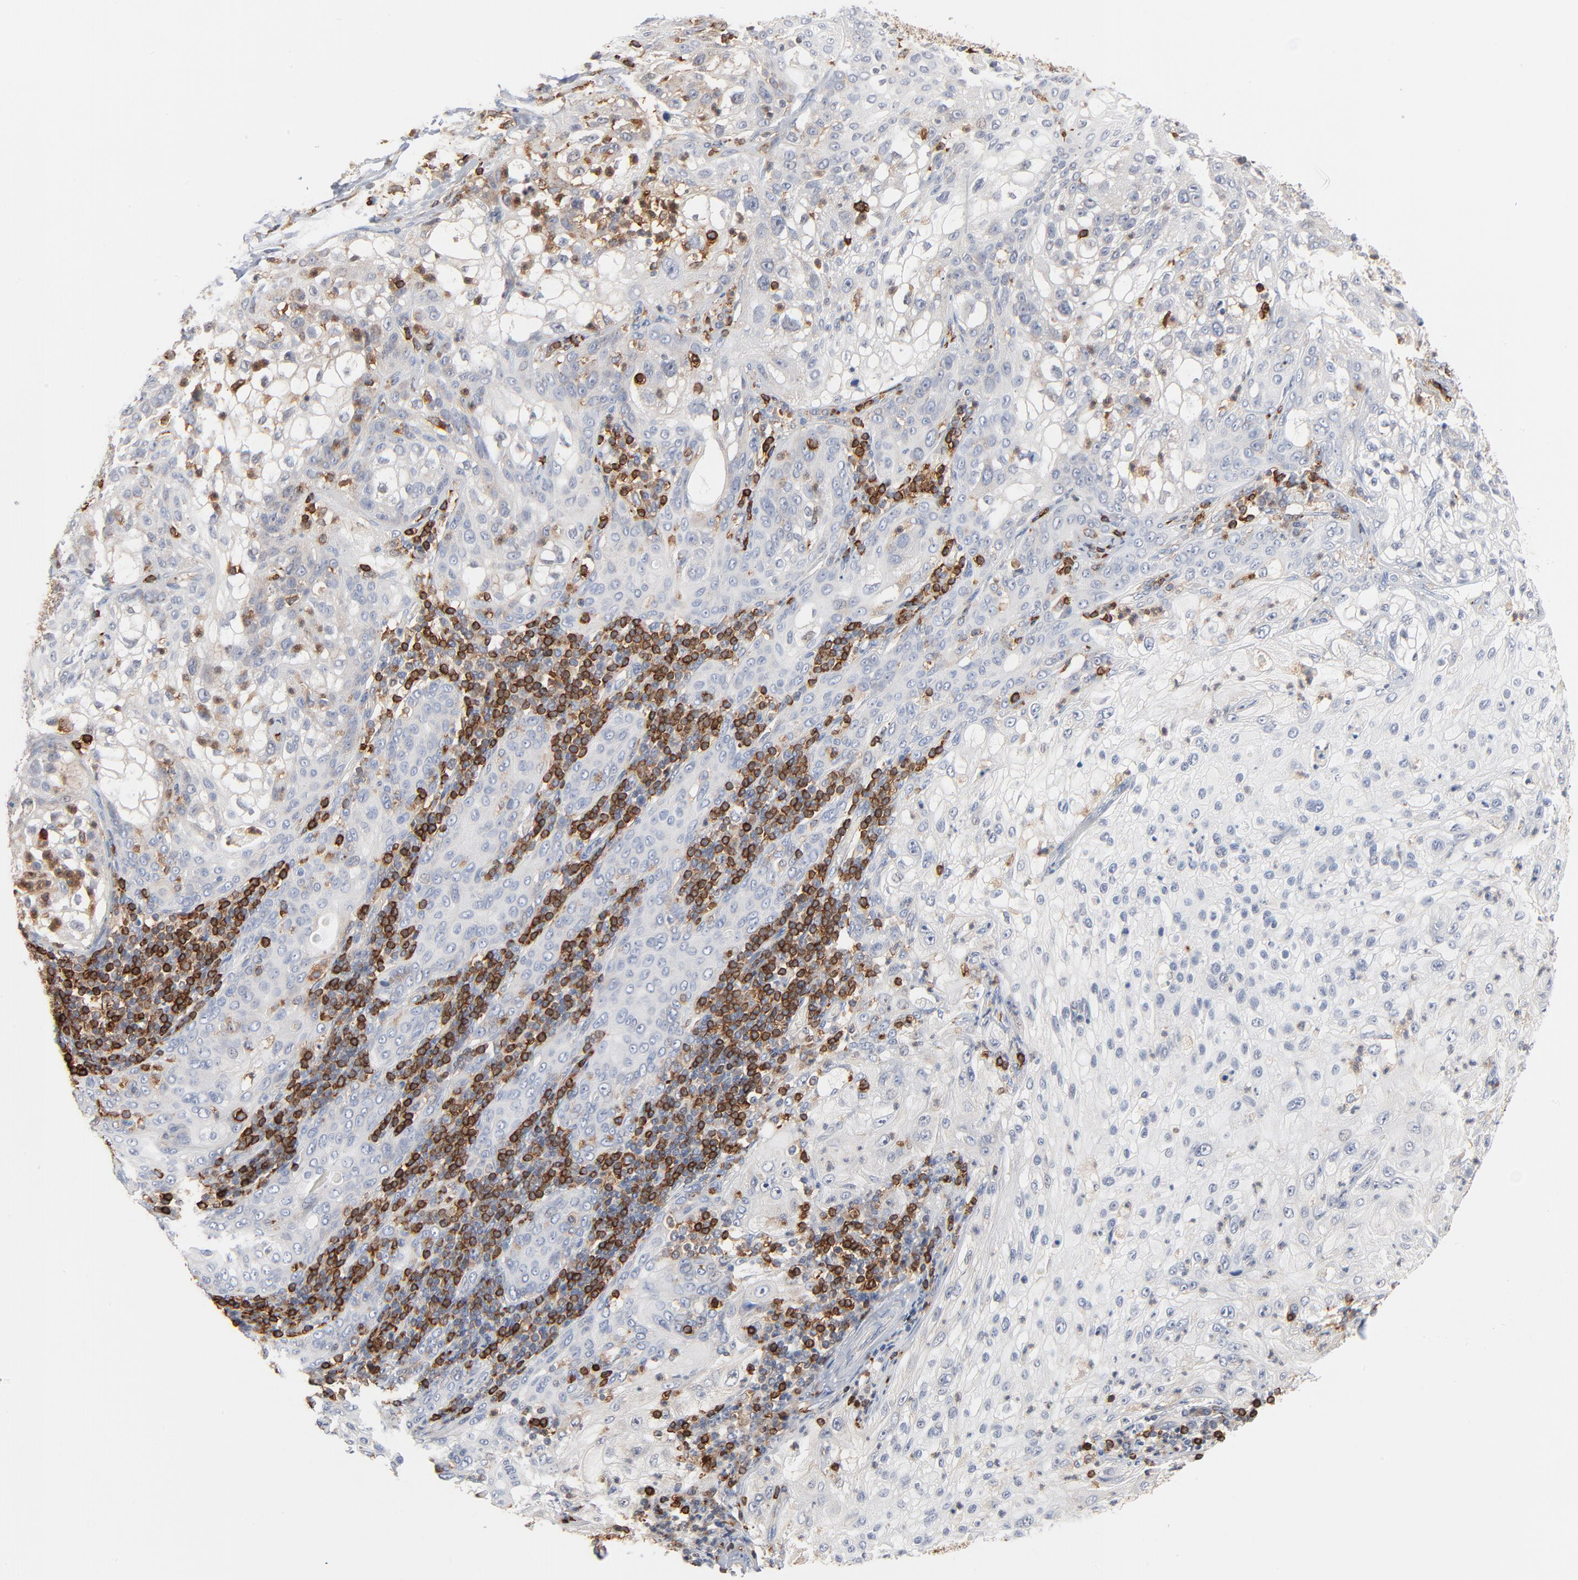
{"staining": {"intensity": "negative", "quantity": "none", "location": "none"}, "tissue": "lung cancer", "cell_type": "Tumor cells", "image_type": "cancer", "snomed": [{"axis": "morphology", "description": "Inflammation, NOS"}, {"axis": "morphology", "description": "Squamous cell carcinoma, NOS"}, {"axis": "topography", "description": "Lymph node"}, {"axis": "topography", "description": "Soft tissue"}, {"axis": "topography", "description": "Lung"}], "caption": "IHC of human lung cancer demonstrates no staining in tumor cells.", "gene": "SH3KBP1", "patient": {"sex": "male", "age": 66}}